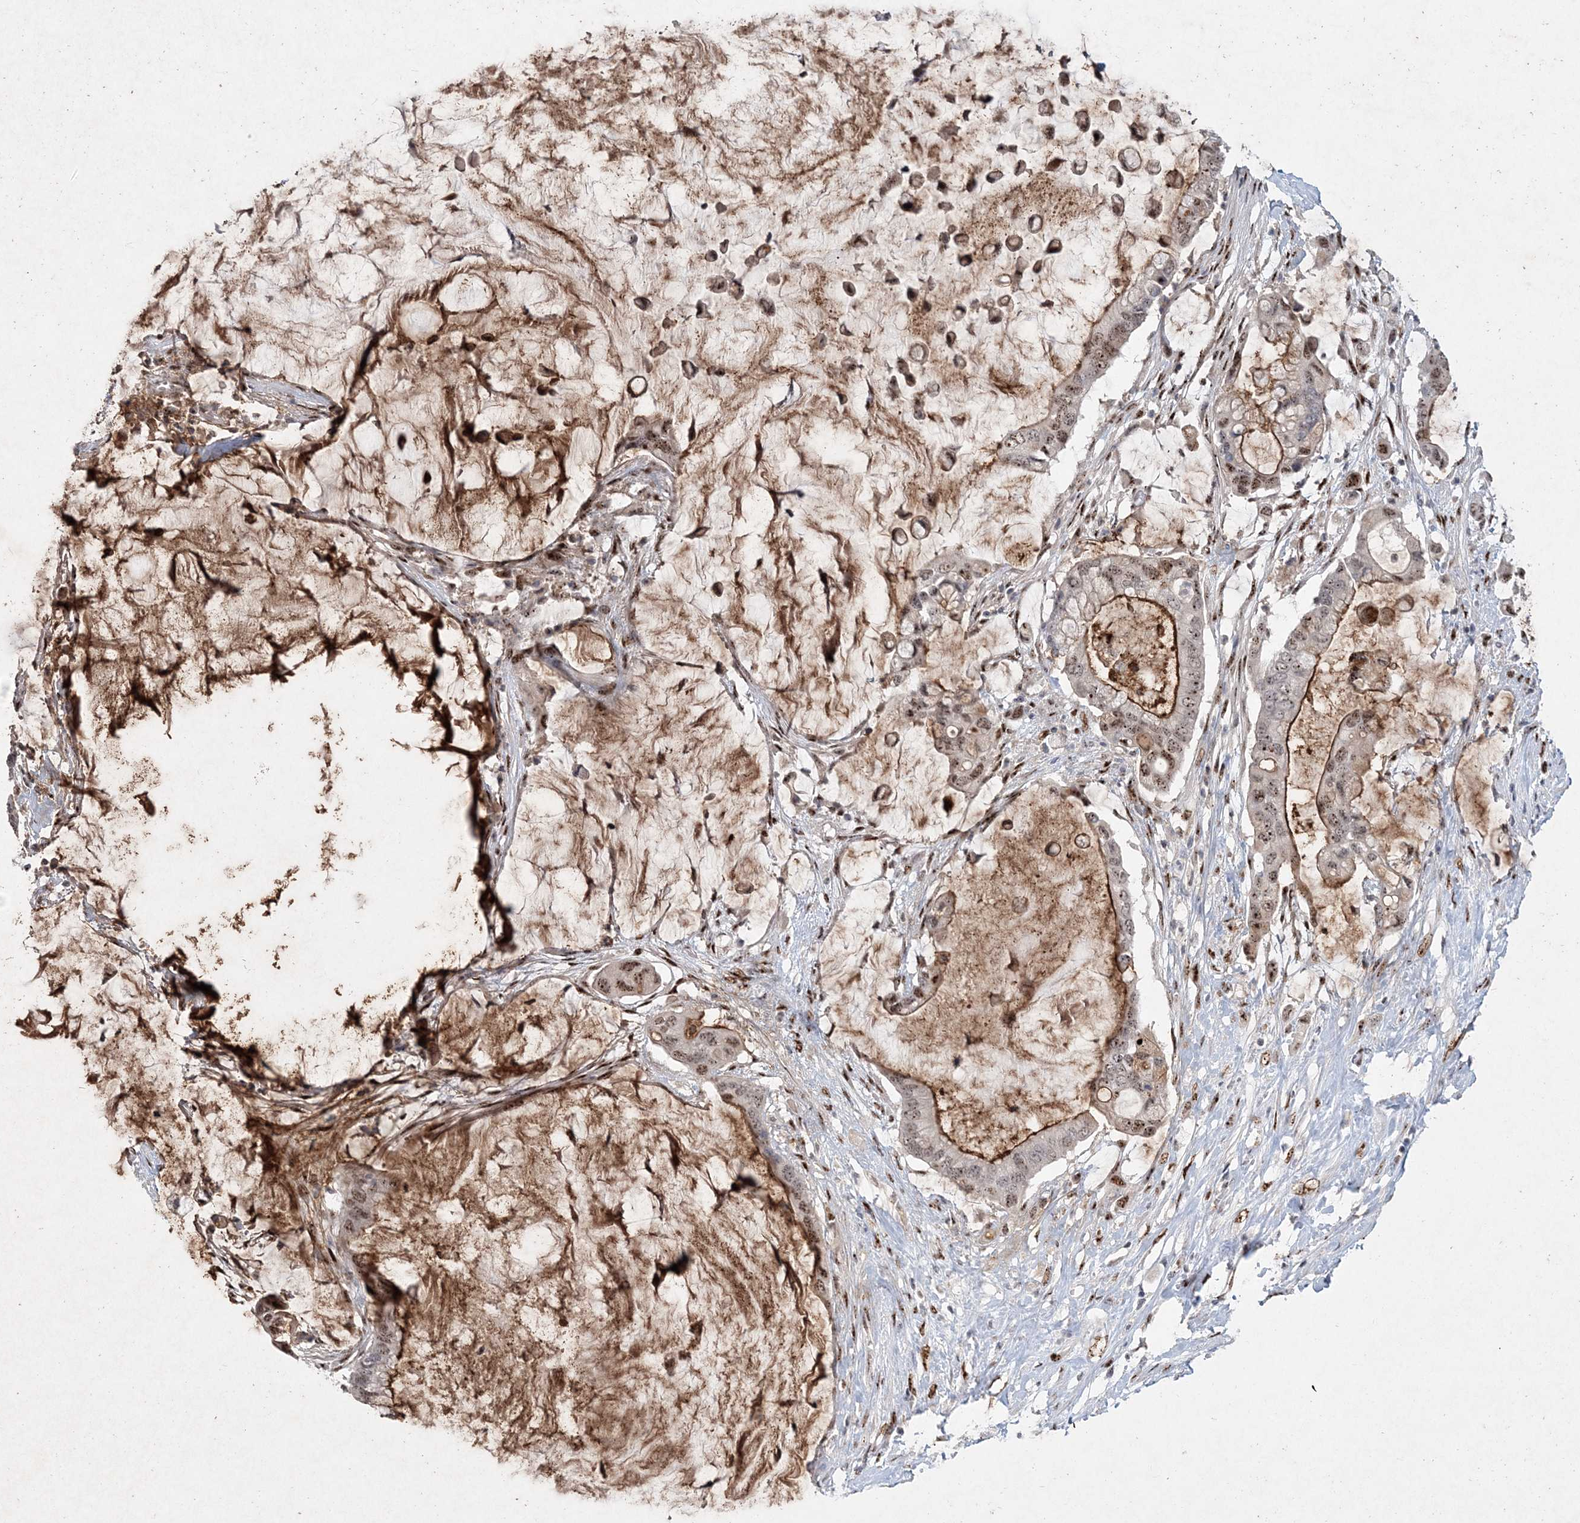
{"staining": {"intensity": "moderate", "quantity": ">75%", "location": "cytoplasmic/membranous,nuclear"}, "tissue": "pancreatic cancer", "cell_type": "Tumor cells", "image_type": "cancer", "snomed": [{"axis": "morphology", "description": "Adenocarcinoma, NOS"}, {"axis": "topography", "description": "Pancreas"}], "caption": "Human pancreatic adenocarcinoma stained with a protein marker displays moderate staining in tumor cells.", "gene": "GIN1", "patient": {"sex": "male", "age": 41}}